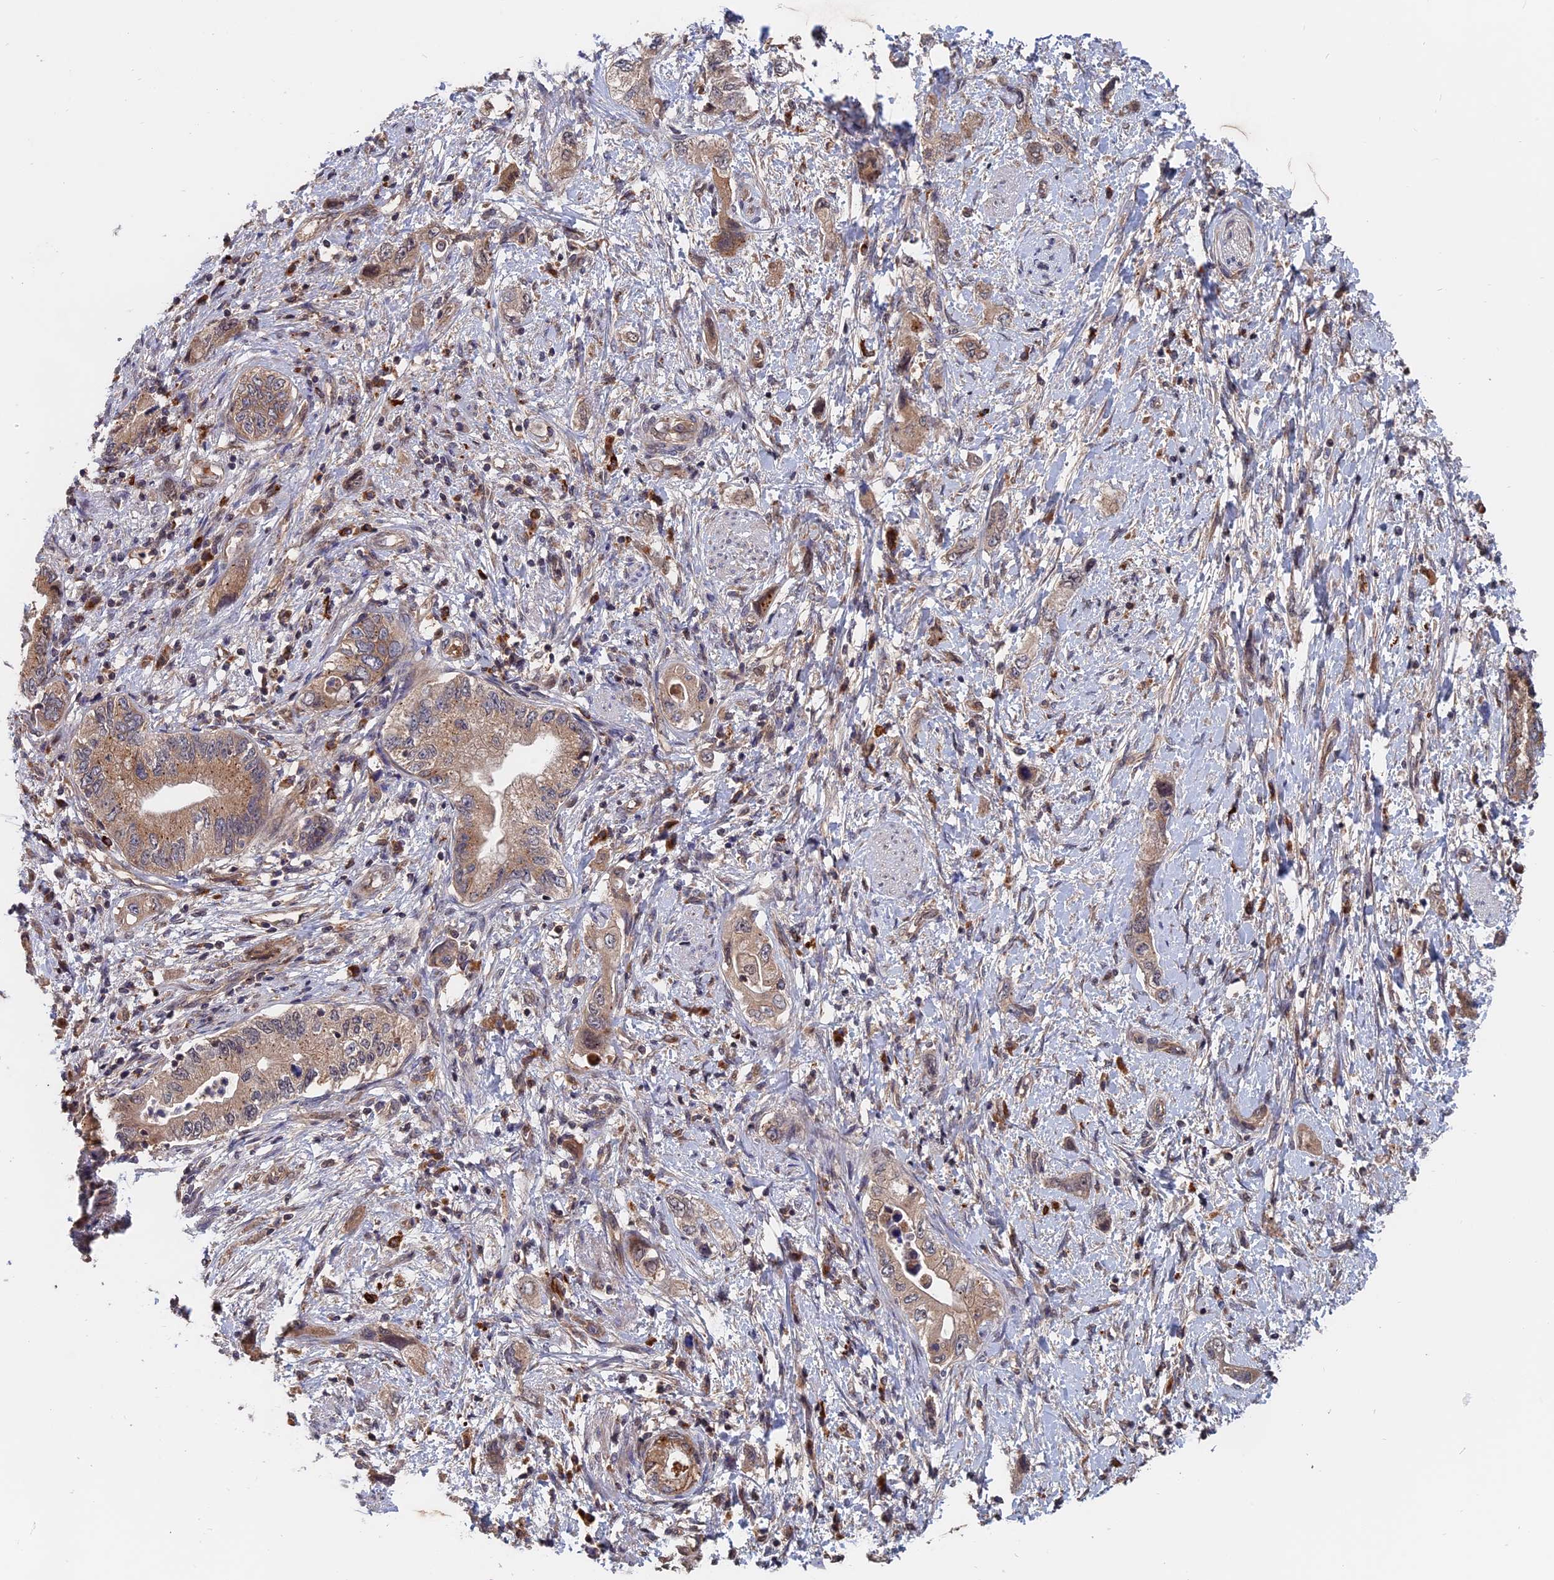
{"staining": {"intensity": "moderate", "quantity": ">75%", "location": "cytoplasmic/membranous"}, "tissue": "pancreatic cancer", "cell_type": "Tumor cells", "image_type": "cancer", "snomed": [{"axis": "morphology", "description": "Adenocarcinoma, NOS"}, {"axis": "topography", "description": "Pancreas"}], "caption": "Pancreatic adenocarcinoma tissue reveals moderate cytoplasmic/membranous staining in about >75% of tumor cells Ihc stains the protein of interest in brown and the nuclei are stained blue.", "gene": "TRAPPC2L", "patient": {"sex": "female", "age": 73}}